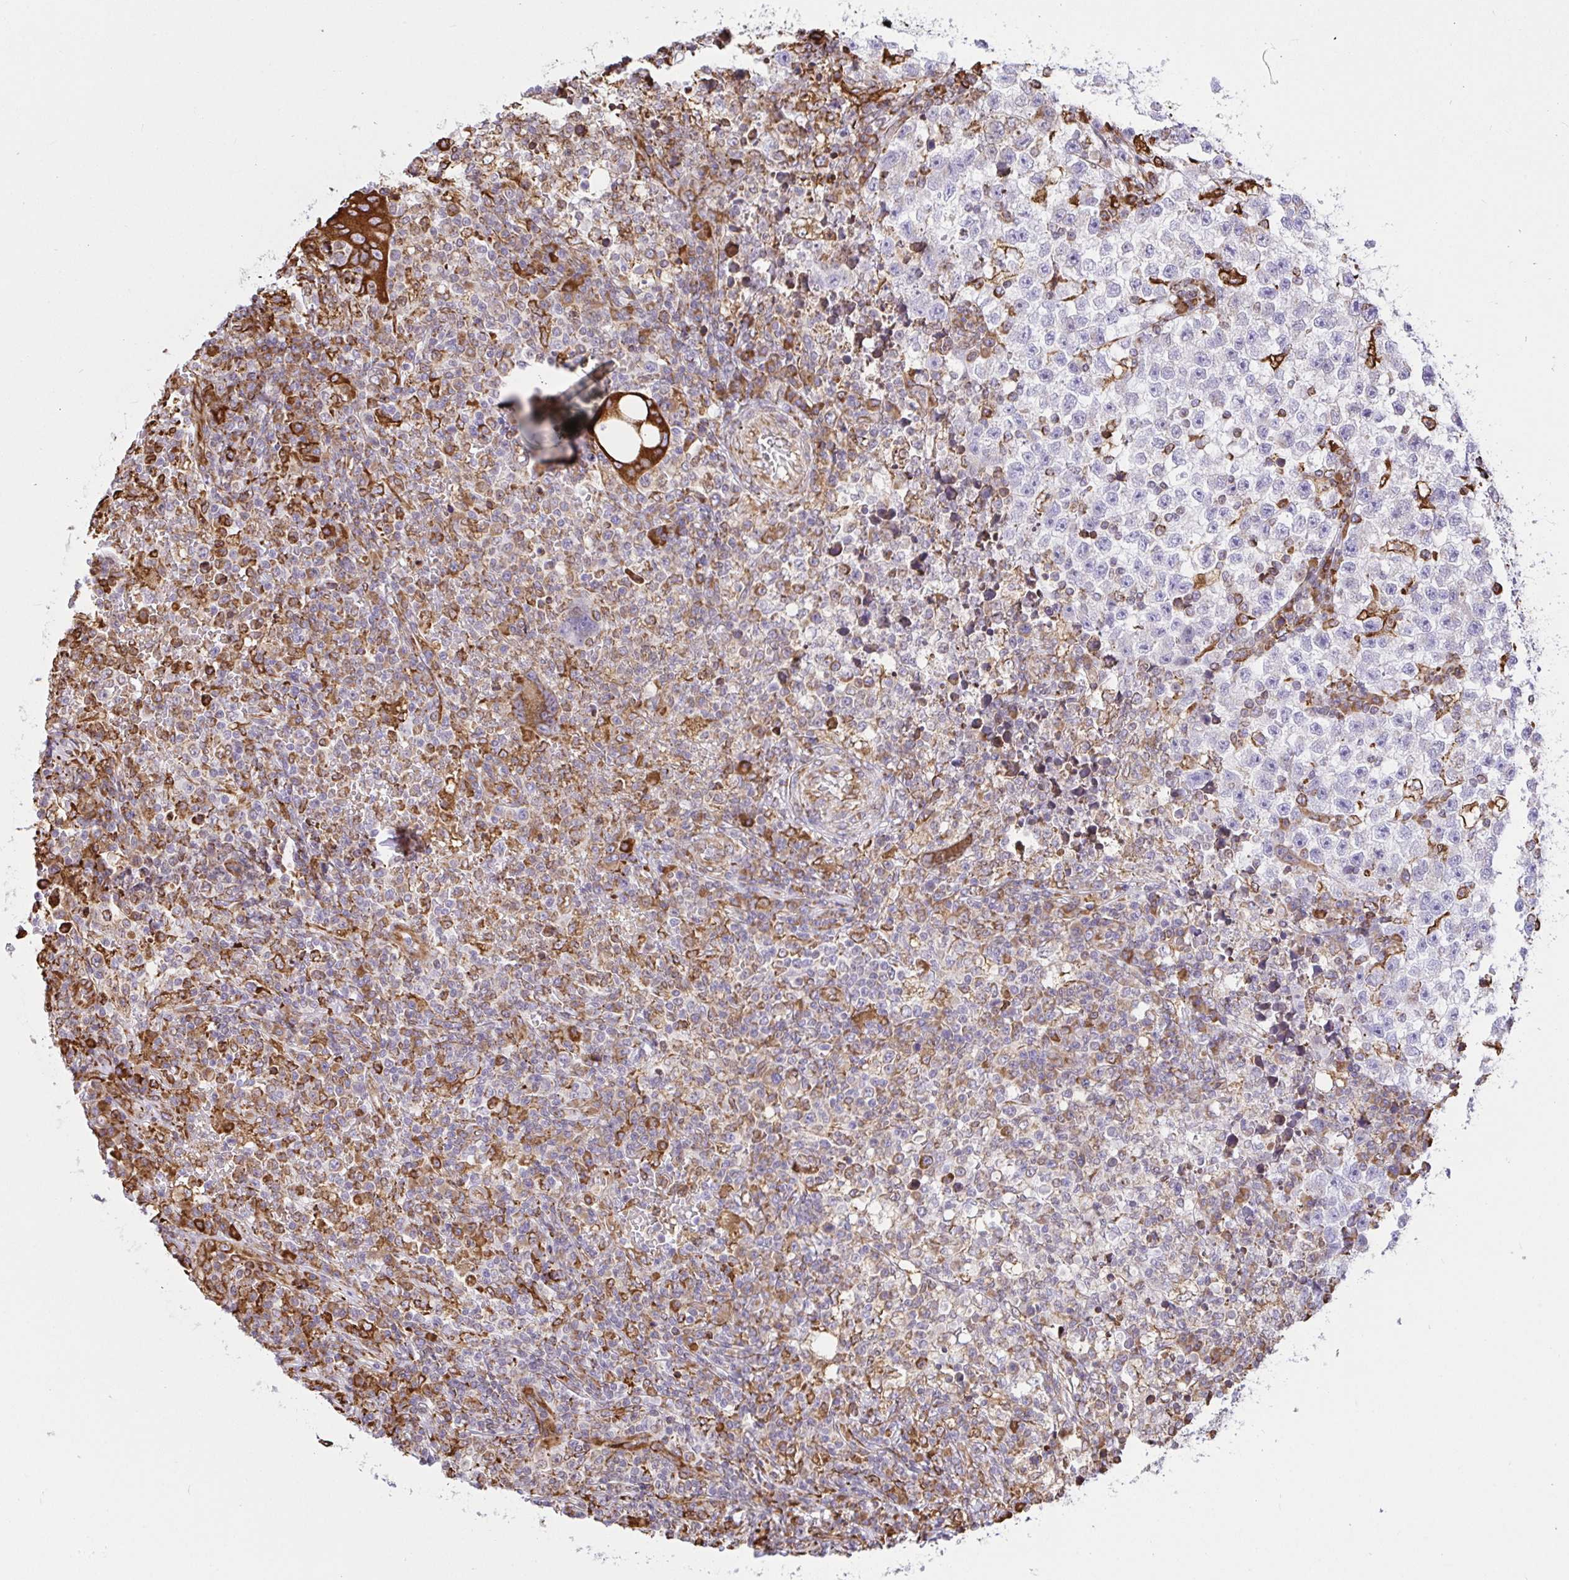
{"staining": {"intensity": "negative", "quantity": "none", "location": "none"}, "tissue": "testis cancer", "cell_type": "Tumor cells", "image_type": "cancer", "snomed": [{"axis": "morphology", "description": "Seminoma, NOS"}, {"axis": "topography", "description": "Testis"}], "caption": "High power microscopy micrograph of an immunohistochemistry photomicrograph of seminoma (testis), revealing no significant expression in tumor cells.", "gene": "CLGN", "patient": {"sex": "male", "age": 22}}